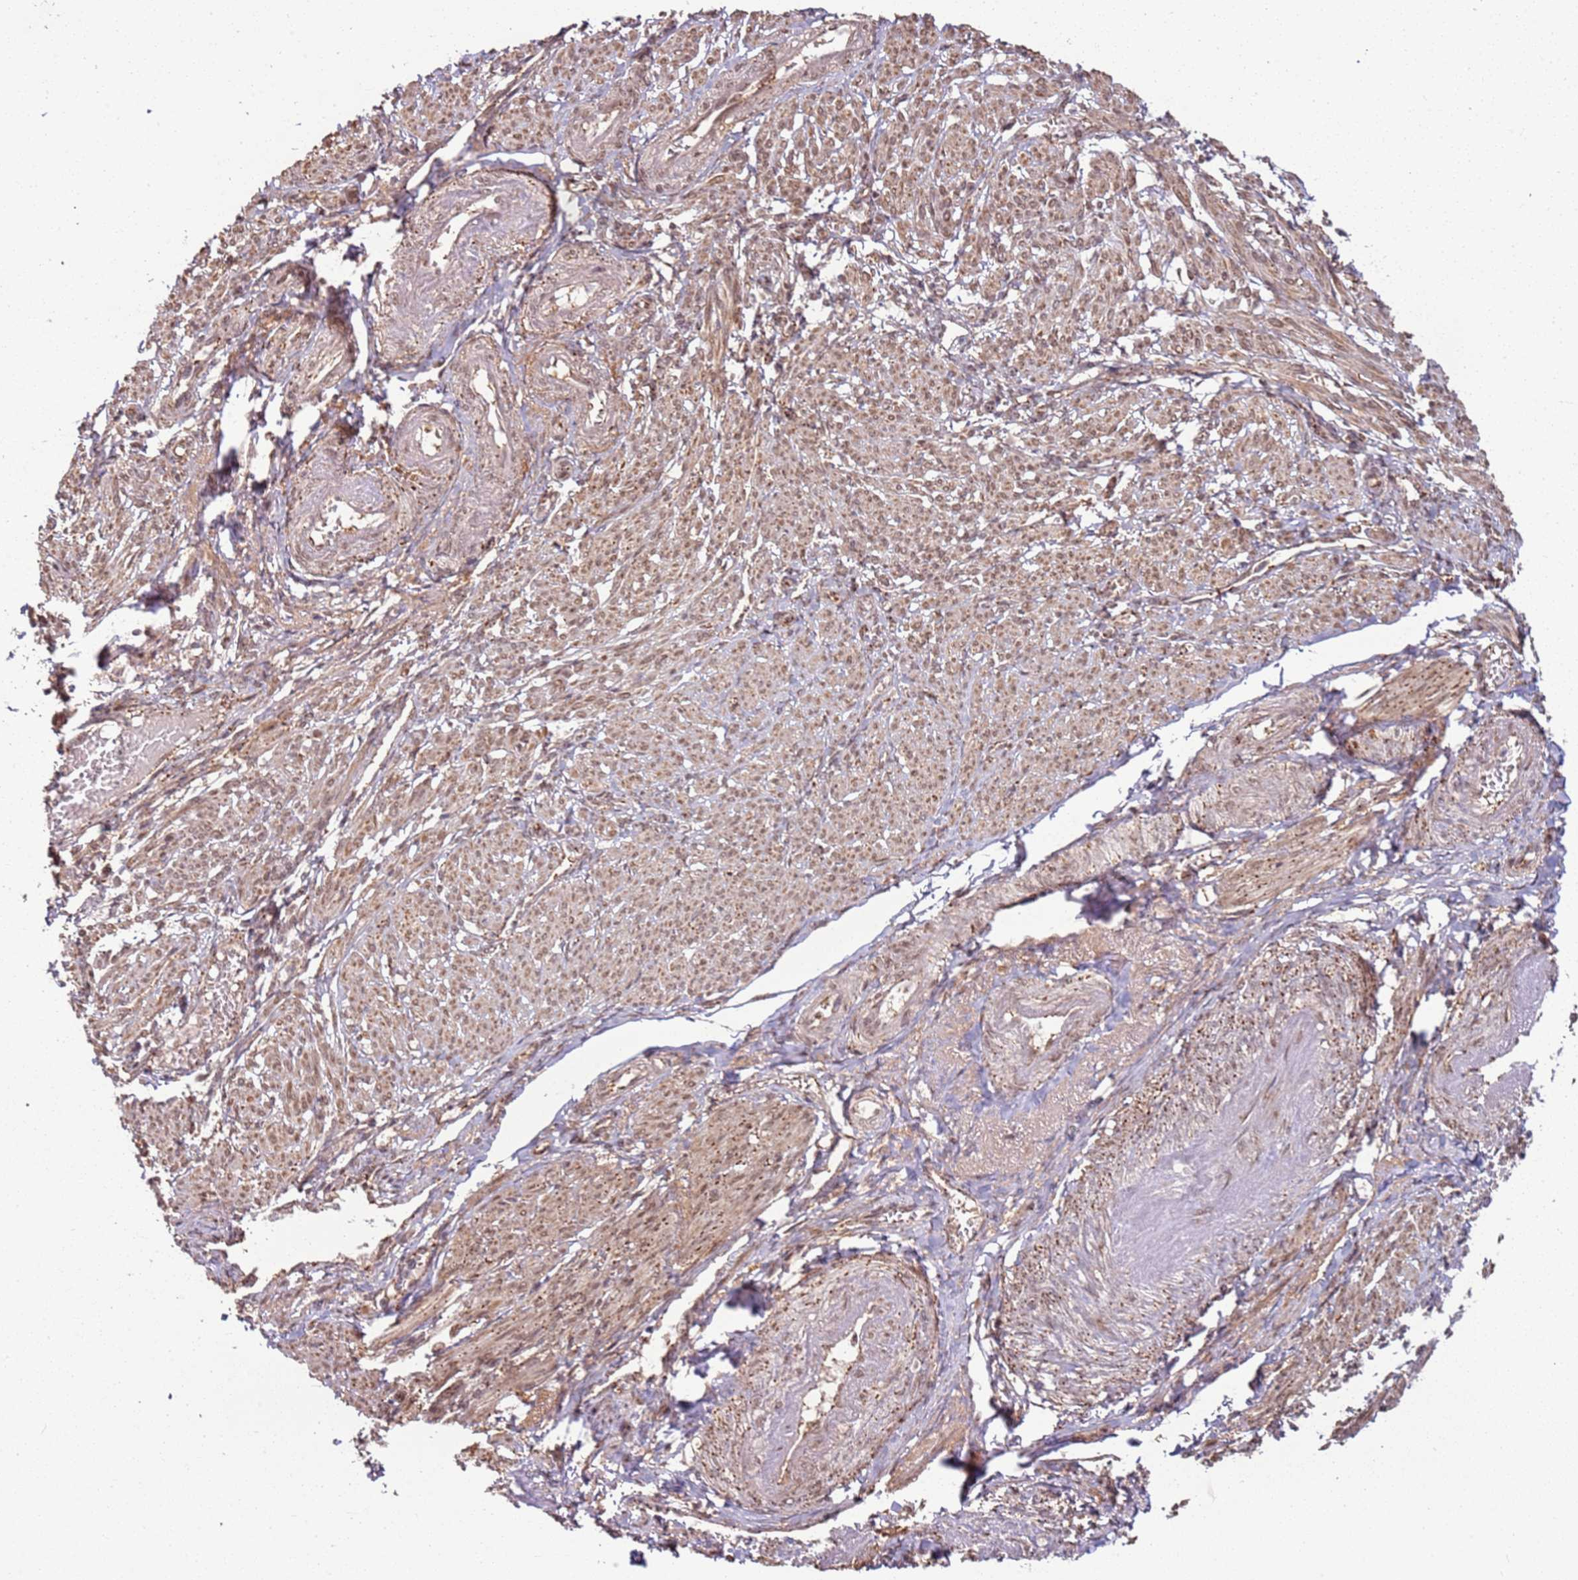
{"staining": {"intensity": "moderate", "quantity": "25%-75%", "location": "cytoplasmic/membranous,nuclear"}, "tissue": "smooth muscle", "cell_type": "Smooth muscle cells", "image_type": "normal", "snomed": [{"axis": "morphology", "description": "Normal tissue, NOS"}, {"axis": "topography", "description": "Smooth muscle"}], "caption": "DAB (3,3'-diaminobenzidine) immunohistochemical staining of normal smooth muscle demonstrates moderate cytoplasmic/membranous,nuclear protein staining in about 25%-75% of smooth muscle cells. The staining was performed using DAB (3,3'-diaminobenzidine), with brown indicating positive protein expression. Nuclei are stained blue with hematoxylin.", "gene": "POLR3H", "patient": {"sex": "female", "age": 39}}